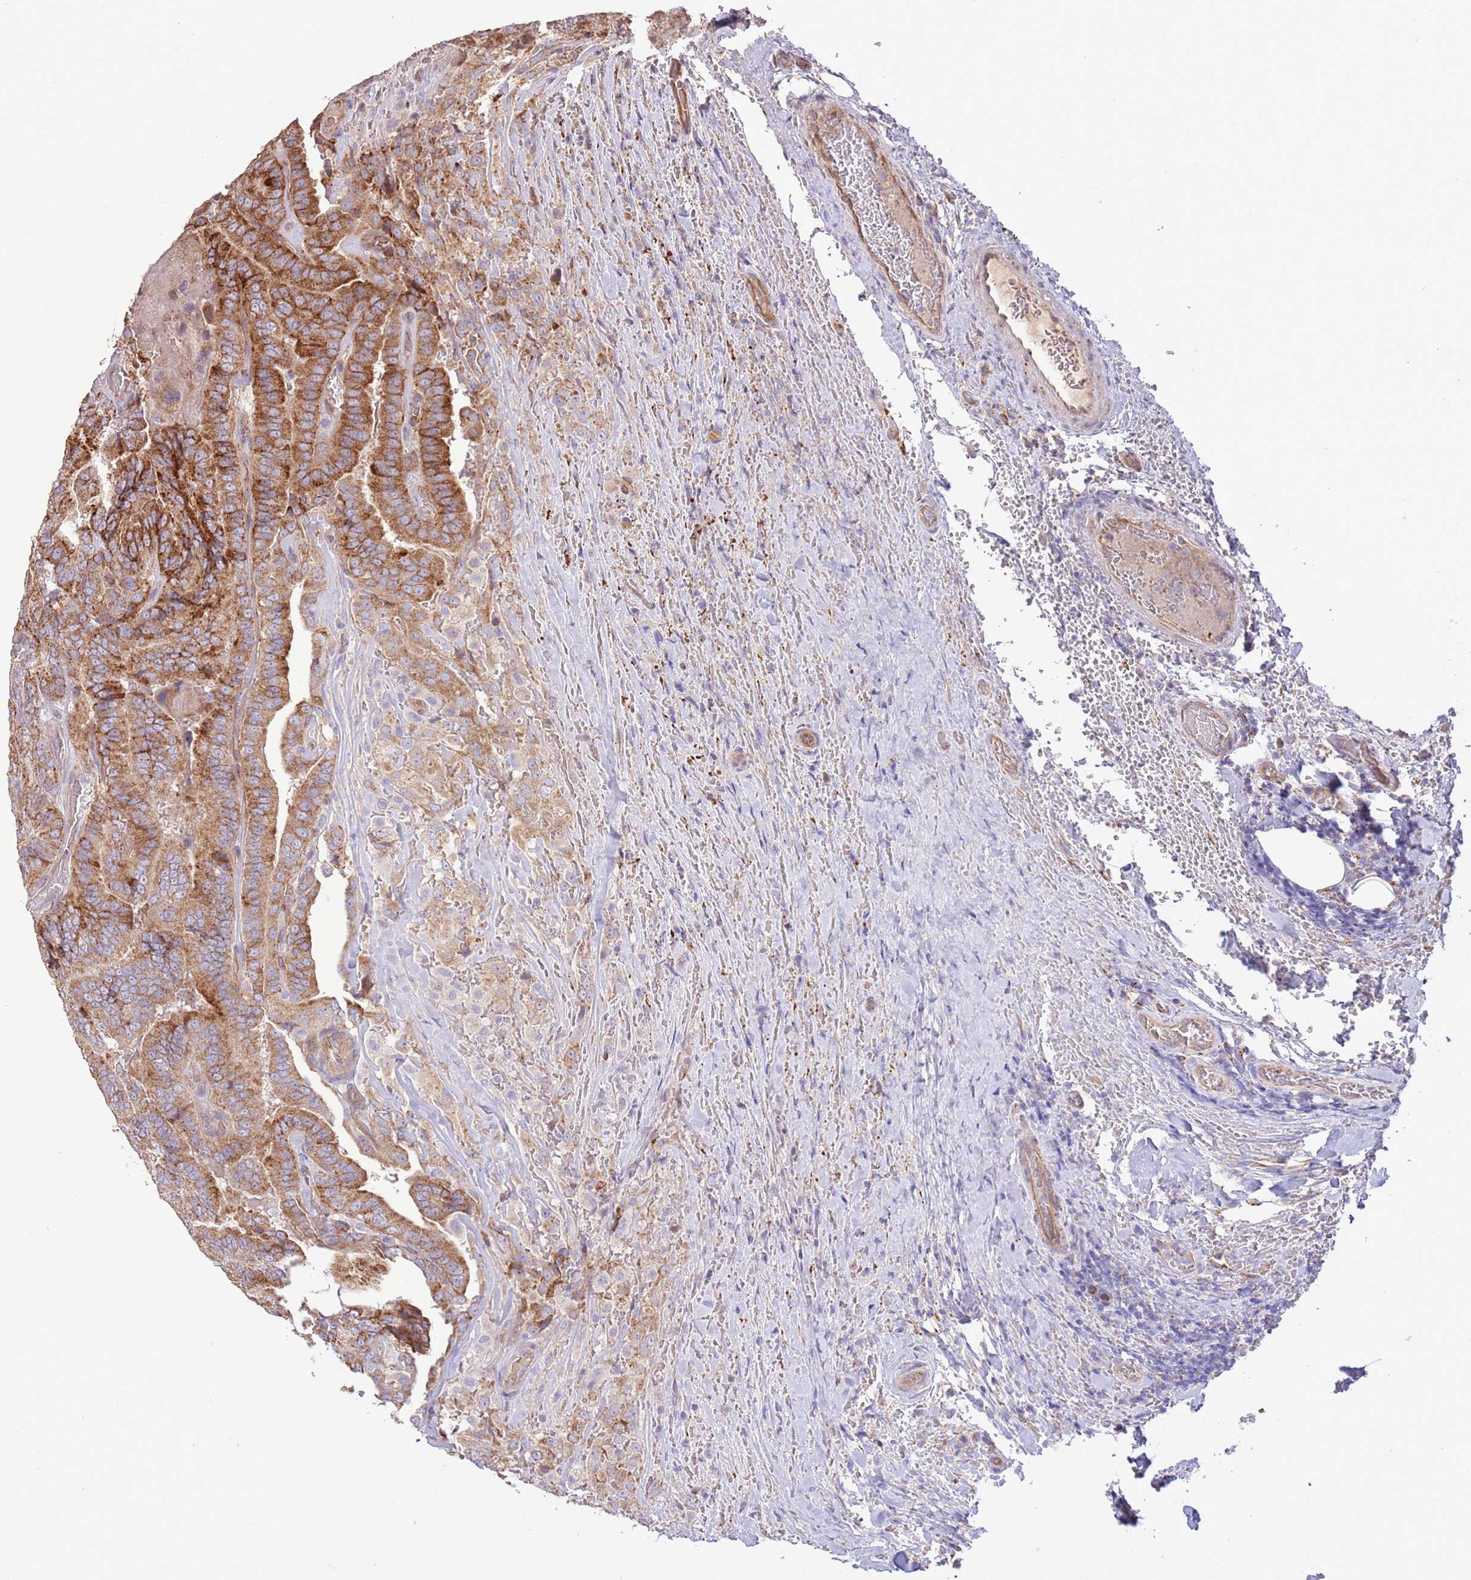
{"staining": {"intensity": "moderate", "quantity": ">75%", "location": "cytoplasmic/membranous"}, "tissue": "thyroid cancer", "cell_type": "Tumor cells", "image_type": "cancer", "snomed": [{"axis": "morphology", "description": "Papillary adenocarcinoma, NOS"}, {"axis": "topography", "description": "Thyroid gland"}], "caption": "Immunohistochemistry (DAB (3,3'-diaminobenzidine)) staining of human papillary adenocarcinoma (thyroid) shows moderate cytoplasmic/membranous protein expression in approximately >75% of tumor cells.", "gene": "DOCK6", "patient": {"sex": "male", "age": 61}}